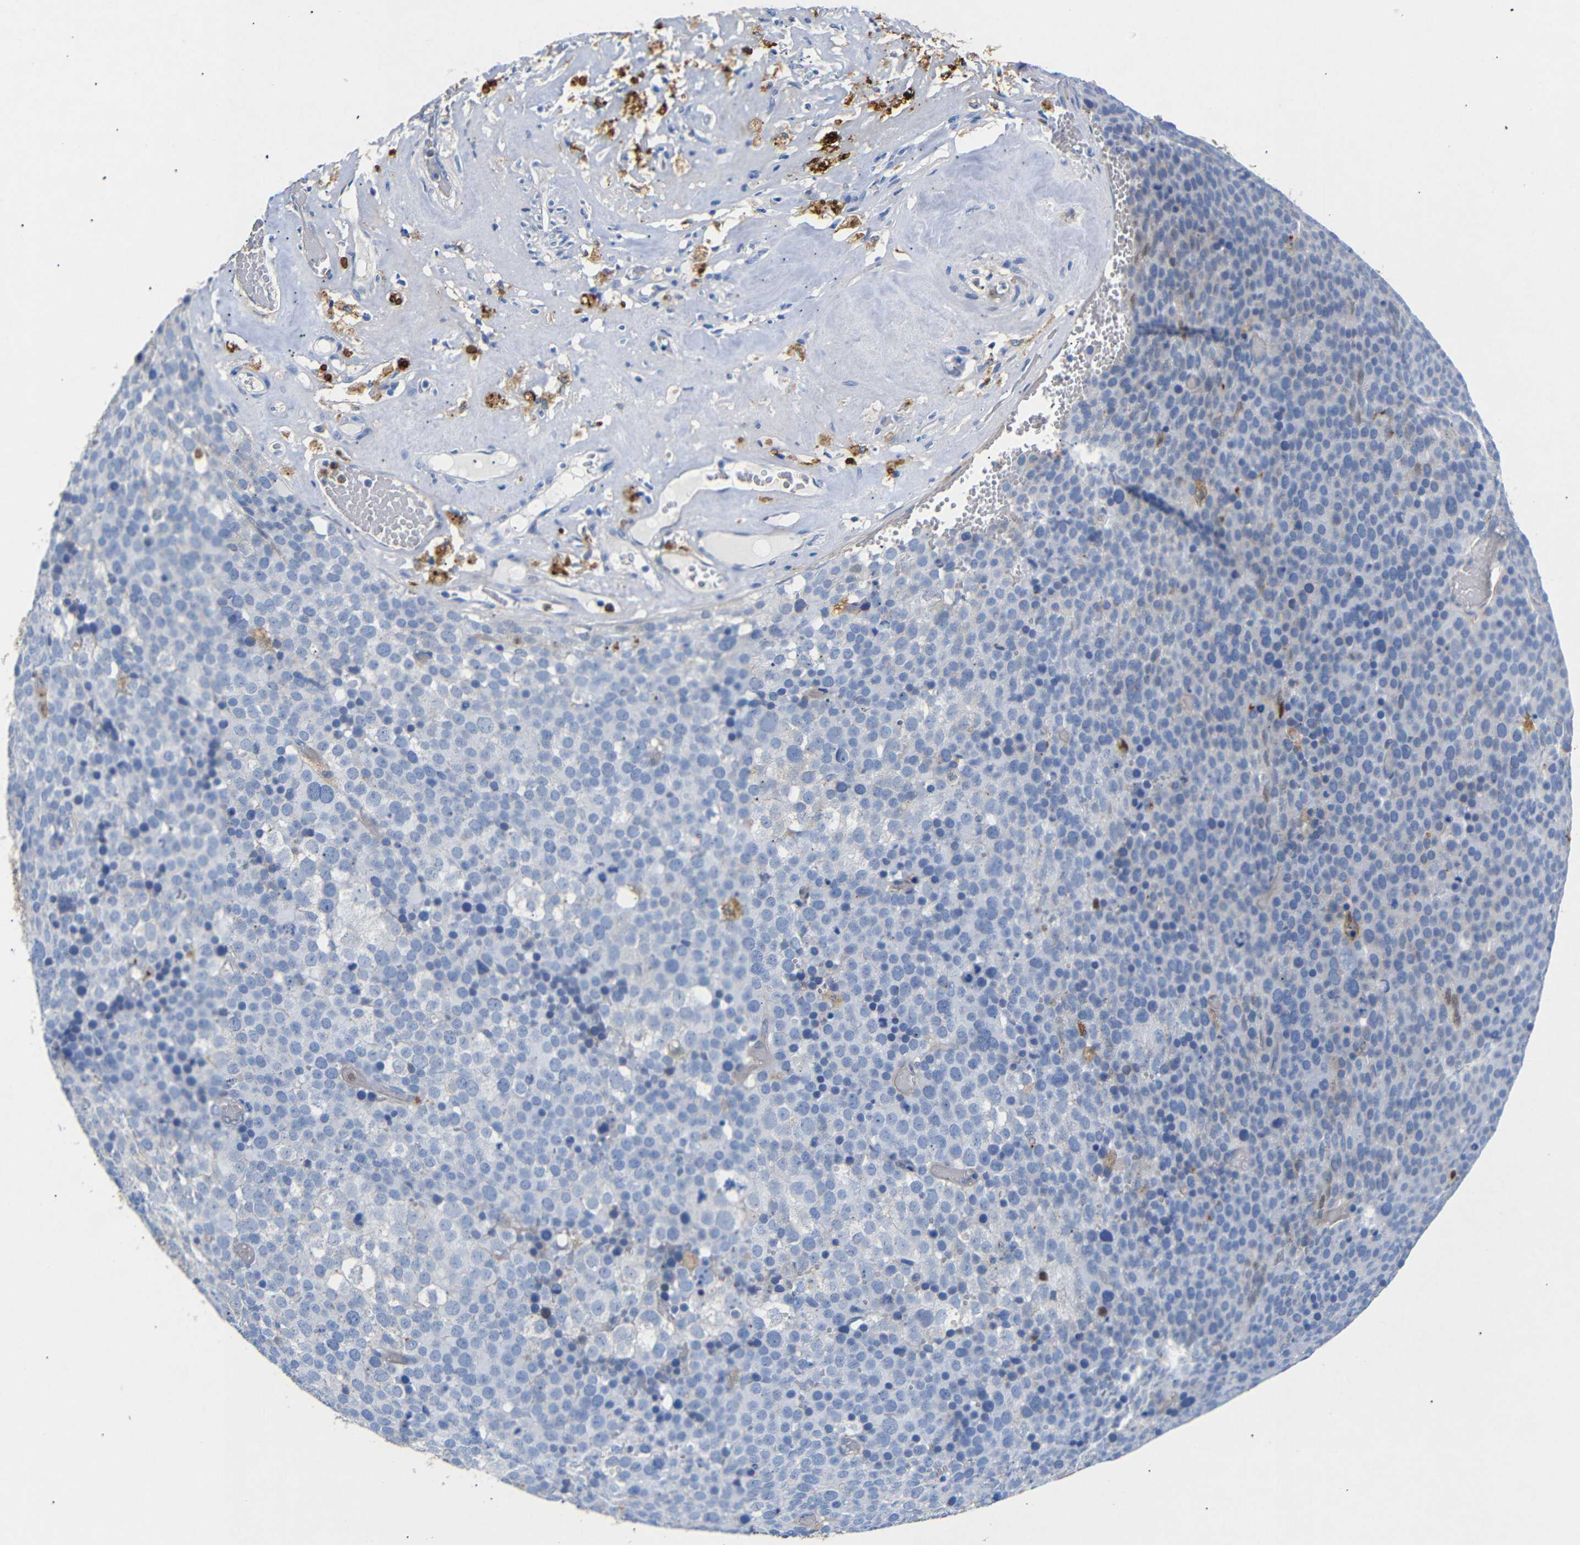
{"staining": {"intensity": "negative", "quantity": "none", "location": "none"}, "tissue": "testis cancer", "cell_type": "Tumor cells", "image_type": "cancer", "snomed": [{"axis": "morphology", "description": "Seminoma, NOS"}, {"axis": "topography", "description": "Testis"}], "caption": "Testis cancer was stained to show a protein in brown. There is no significant expression in tumor cells. (DAB (3,3'-diaminobenzidine) IHC visualized using brightfield microscopy, high magnification).", "gene": "SDCBP", "patient": {"sex": "male", "age": 71}}